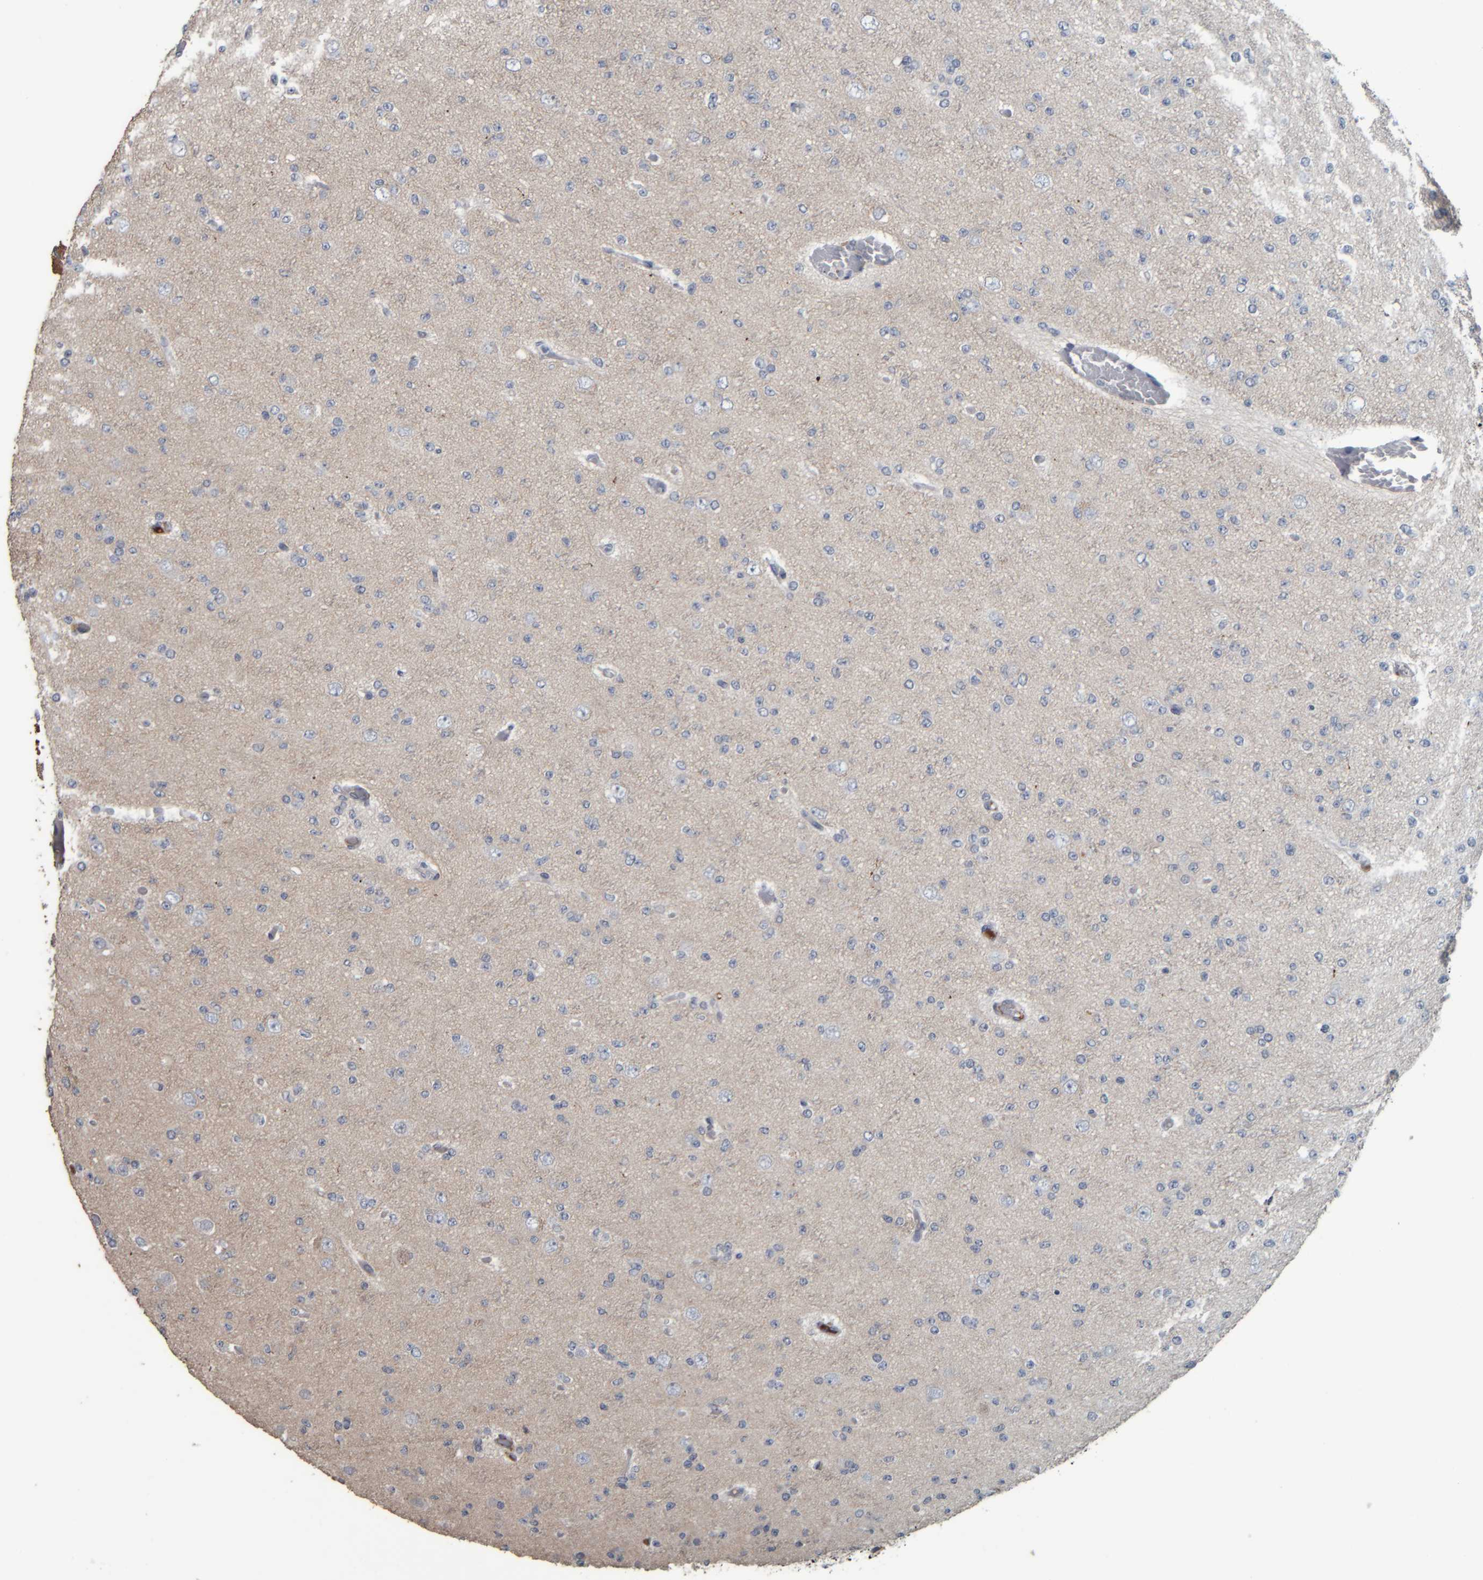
{"staining": {"intensity": "negative", "quantity": "none", "location": "none"}, "tissue": "glioma", "cell_type": "Tumor cells", "image_type": "cancer", "snomed": [{"axis": "morphology", "description": "Glioma, malignant, Low grade"}, {"axis": "topography", "description": "Brain"}], "caption": "IHC micrograph of human glioma stained for a protein (brown), which exhibits no staining in tumor cells.", "gene": "CAVIN4", "patient": {"sex": "female", "age": 22}}